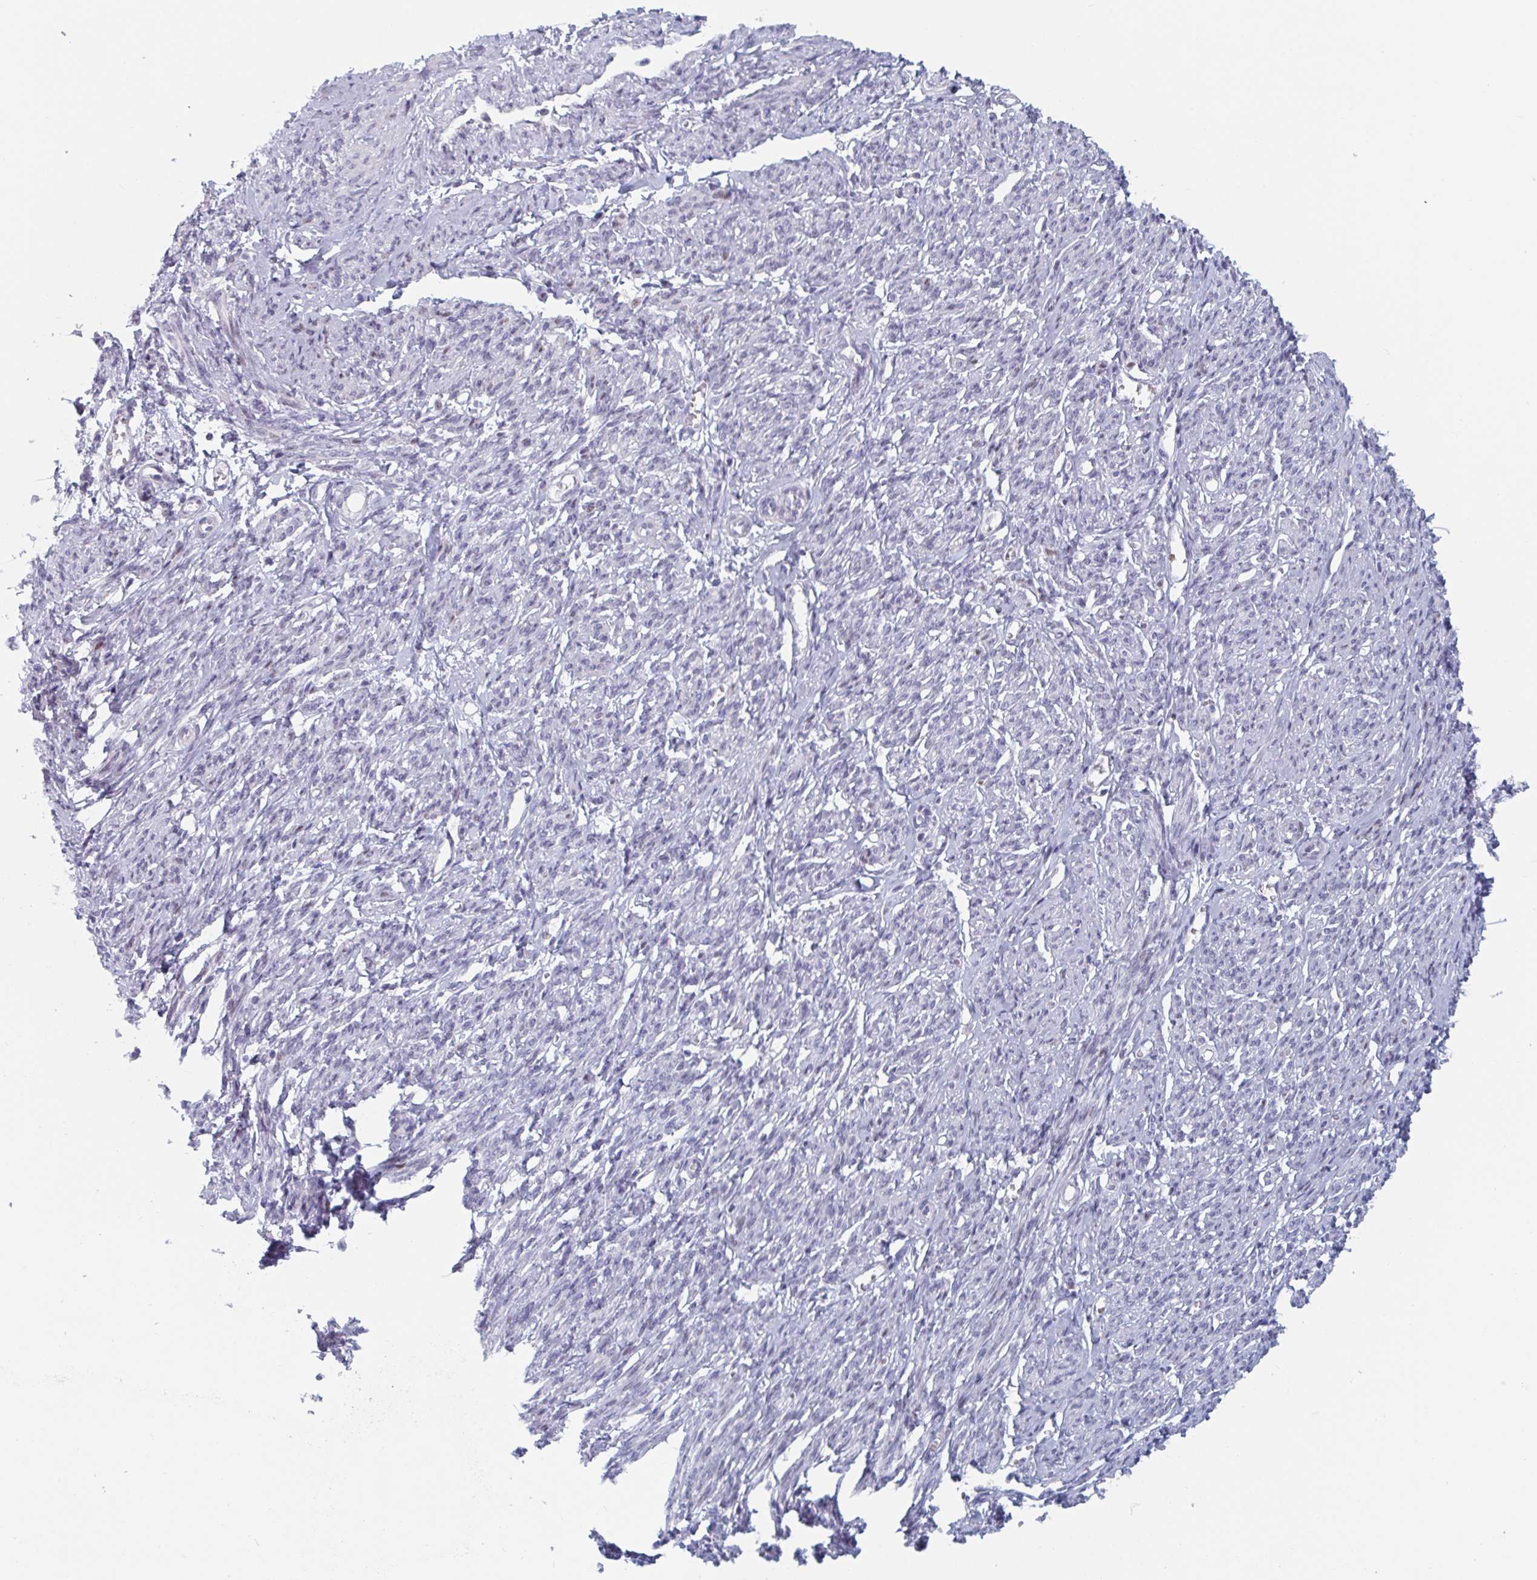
{"staining": {"intensity": "negative", "quantity": "none", "location": "none"}, "tissue": "smooth muscle", "cell_type": "Smooth muscle cells", "image_type": "normal", "snomed": [{"axis": "morphology", "description": "Normal tissue, NOS"}, {"axis": "topography", "description": "Smooth muscle"}], "caption": "Immunohistochemistry (IHC) photomicrograph of normal human smooth muscle stained for a protein (brown), which displays no staining in smooth muscle cells.", "gene": "NR1H2", "patient": {"sex": "female", "age": 65}}